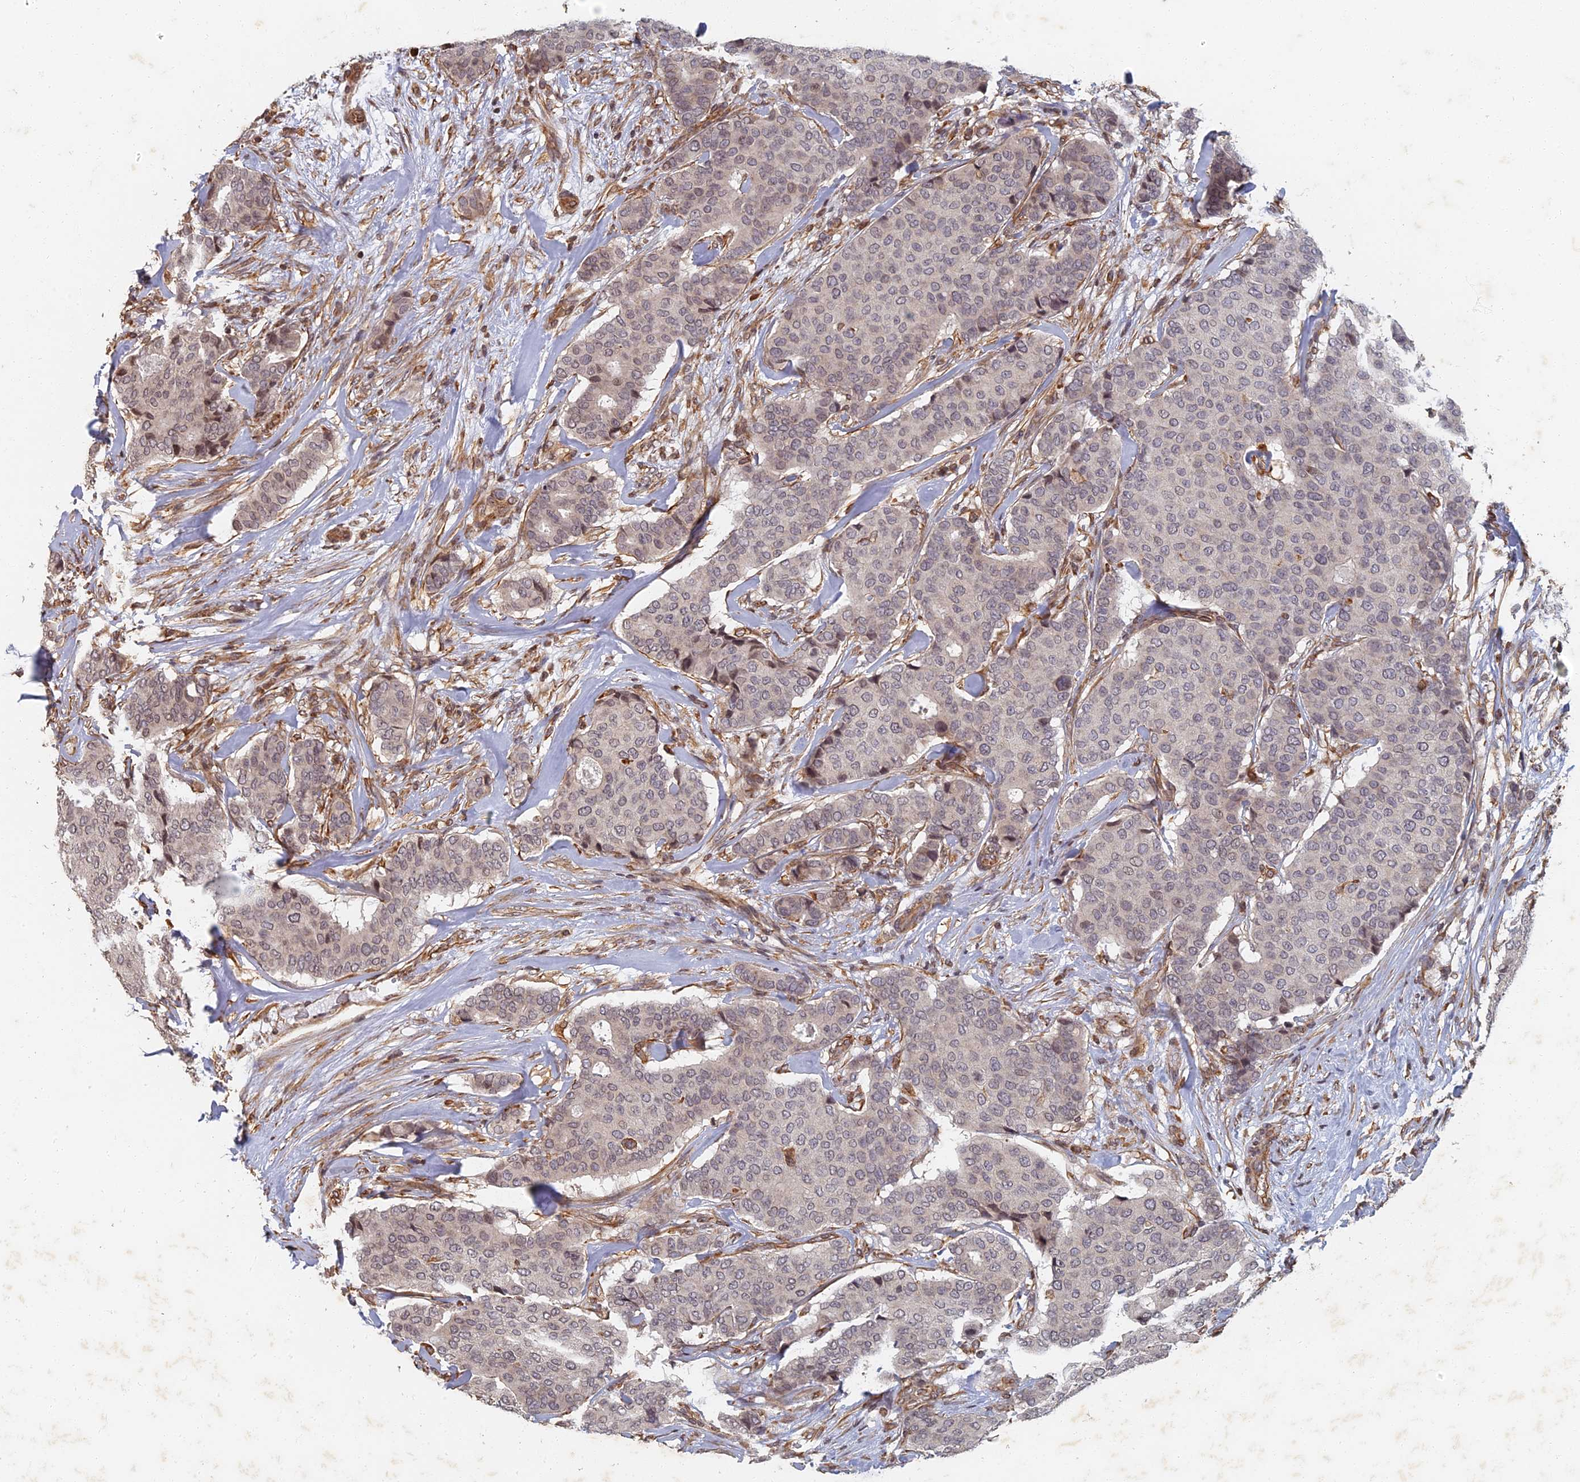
{"staining": {"intensity": "weak", "quantity": "<25%", "location": "nuclear"}, "tissue": "breast cancer", "cell_type": "Tumor cells", "image_type": "cancer", "snomed": [{"axis": "morphology", "description": "Duct carcinoma"}, {"axis": "topography", "description": "Breast"}], "caption": "Tumor cells are negative for brown protein staining in breast cancer.", "gene": "ABCB10", "patient": {"sex": "female", "age": 75}}